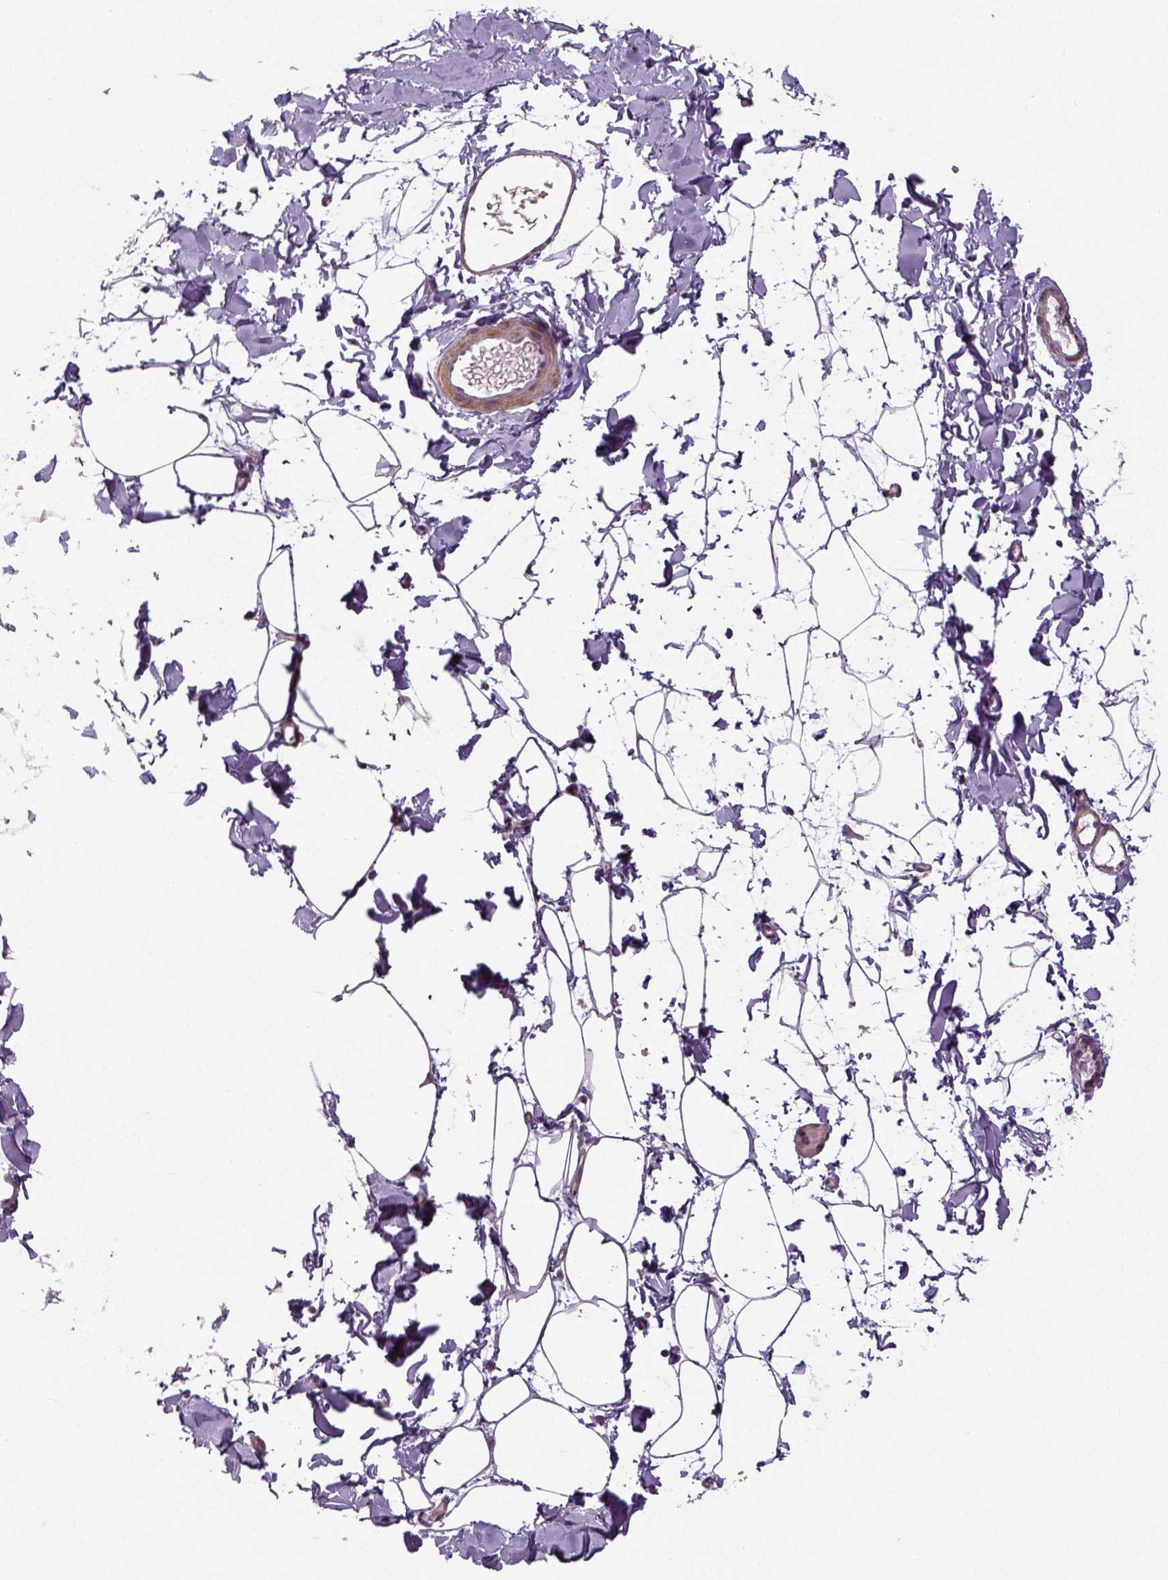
{"staining": {"intensity": "negative", "quantity": "none", "location": "none"}, "tissue": "adipose tissue", "cell_type": "Adipocytes", "image_type": "normal", "snomed": [{"axis": "morphology", "description": "Normal tissue, NOS"}, {"axis": "topography", "description": "Gallbladder"}, {"axis": "topography", "description": "Peripheral nerve tissue"}], "caption": "IHC histopathology image of benign adipose tissue: adipose tissue stained with DAB (3,3'-diaminobenzidine) demonstrates no significant protein positivity in adipocytes. (DAB IHC, high magnification).", "gene": "NECAB1", "patient": {"sex": "female", "age": 45}}